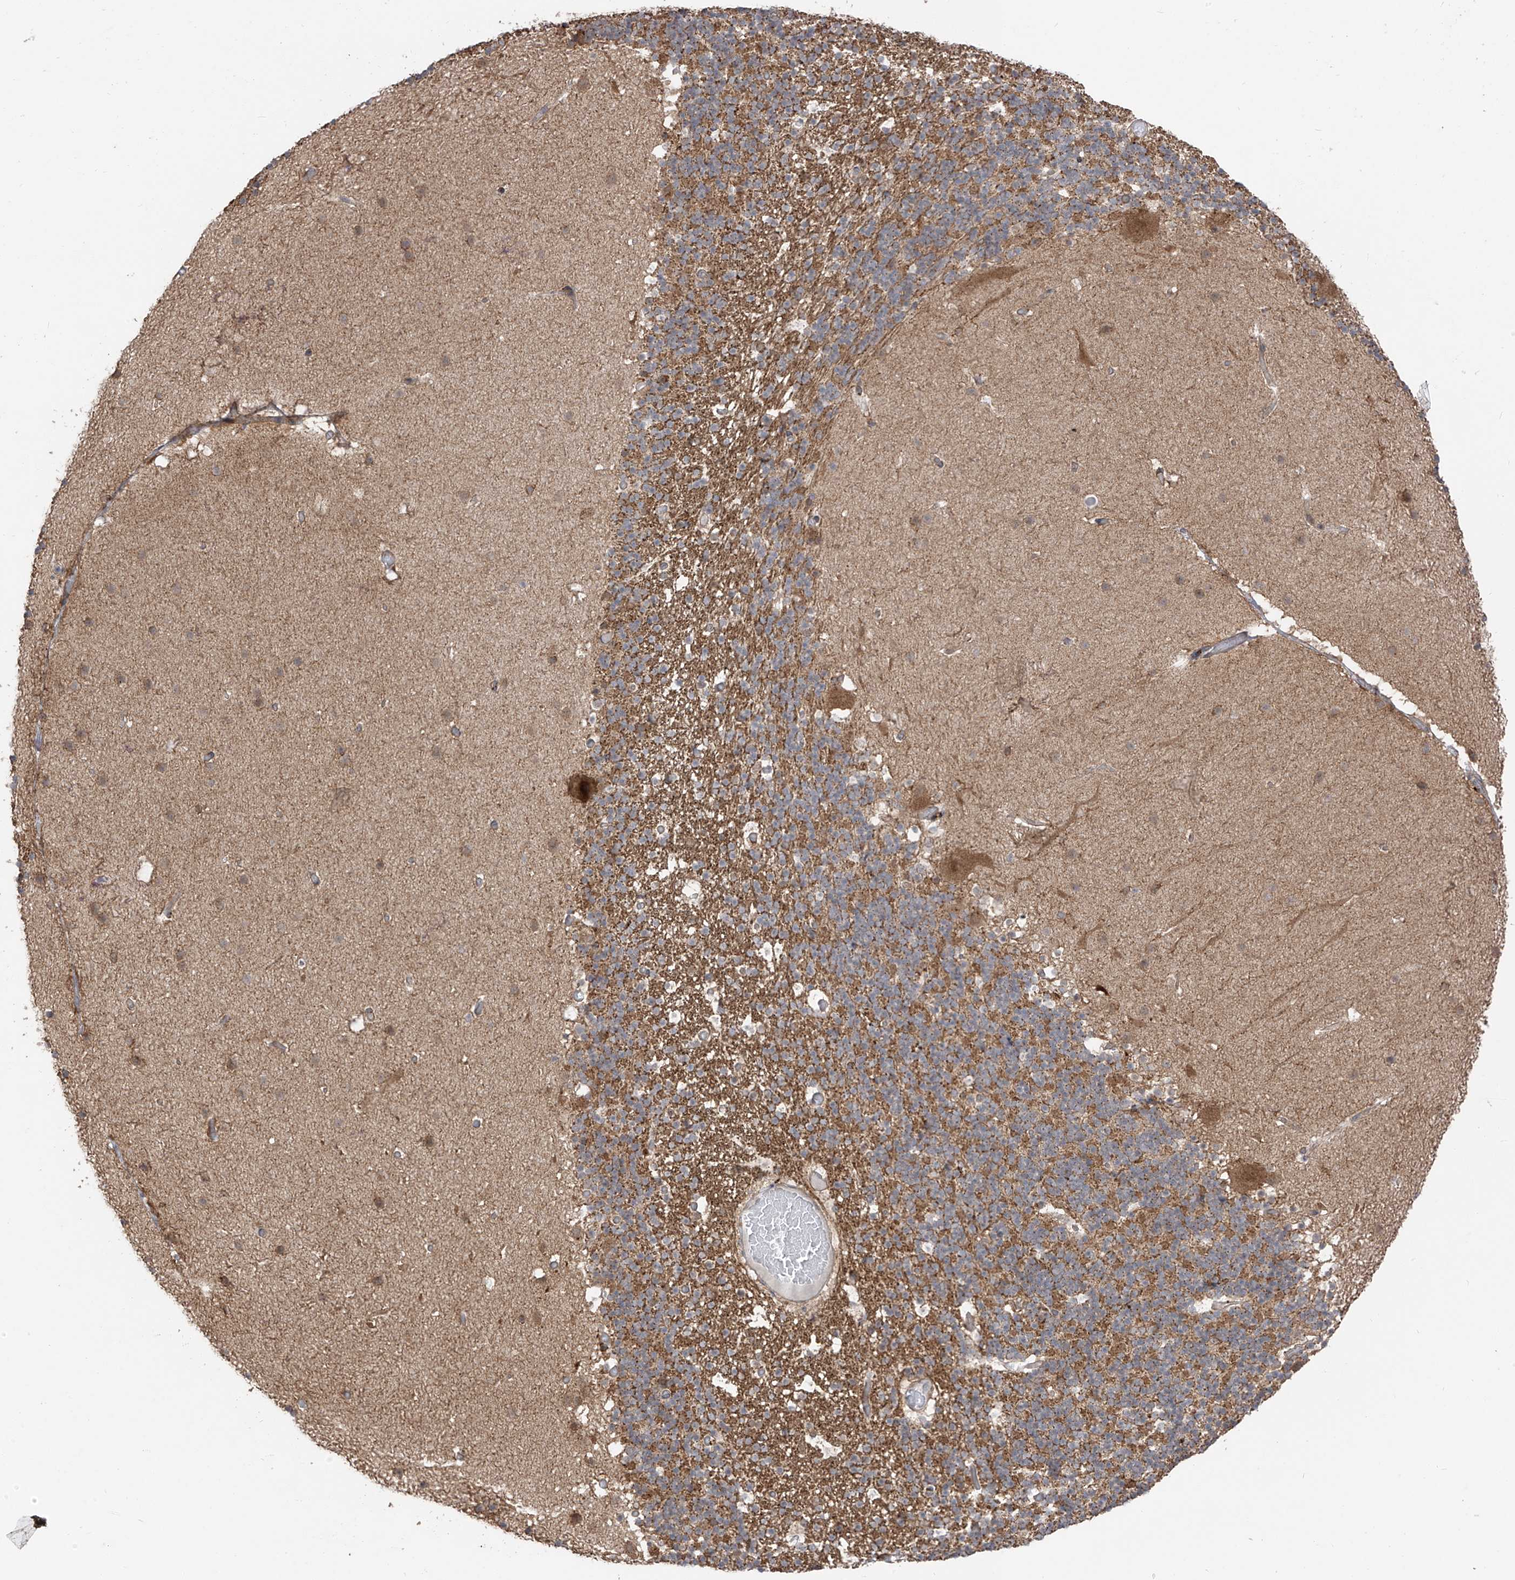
{"staining": {"intensity": "moderate", "quantity": "25%-75%", "location": "cytoplasmic/membranous"}, "tissue": "cerebellum", "cell_type": "Cells in granular layer", "image_type": "normal", "snomed": [{"axis": "morphology", "description": "Normal tissue, NOS"}, {"axis": "topography", "description": "Cerebellum"}], "caption": "Cerebellum stained for a protein (brown) displays moderate cytoplasmic/membranous positive expression in about 25%-75% of cells in granular layer.", "gene": "PDE11A", "patient": {"sex": "male", "age": 57}}